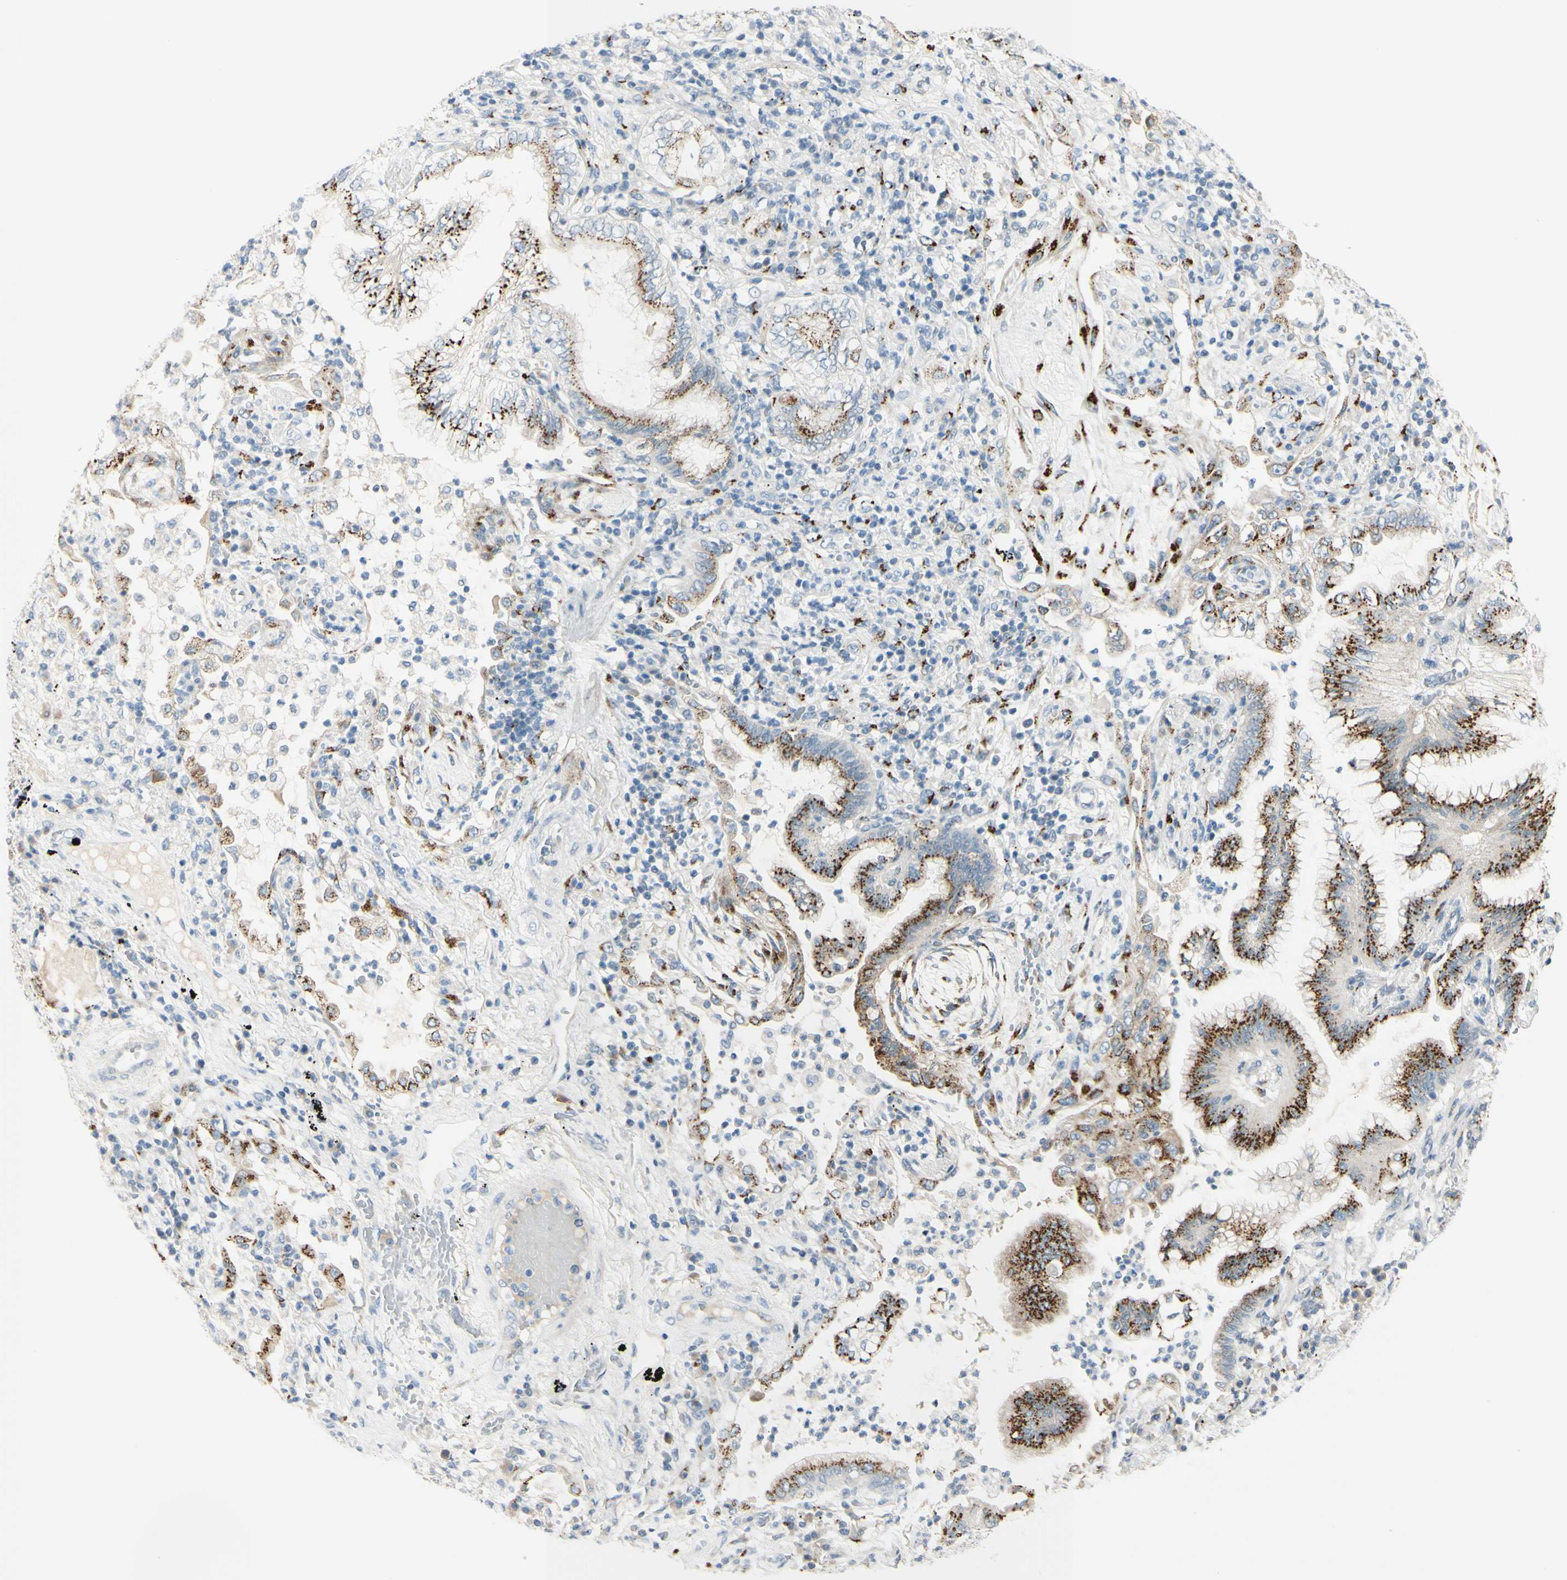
{"staining": {"intensity": "strong", "quantity": ">75%", "location": "cytoplasmic/membranous"}, "tissue": "lung cancer", "cell_type": "Tumor cells", "image_type": "cancer", "snomed": [{"axis": "morphology", "description": "Normal tissue, NOS"}, {"axis": "morphology", "description": "Adenocarcinoma, NOS"}, {"axis": "topography", "description": "Bronchus"}, {"axis": "topography", "description": "Lung"}], "caption": "Immunohistochemical staining of human lung cancer (adenocarcinoma) reveals high levels of strong cytoplasmic/membranous protein expression in approximately >75% of tumor cells. The staining was performed using DAB (3,3'-diaminobenzidine), with brown indicating positive protein expression. Nuclei are stained blue with hematoxylin.", "gene": "GALNT5", "patient": {"sex": "female", "age": 70}}